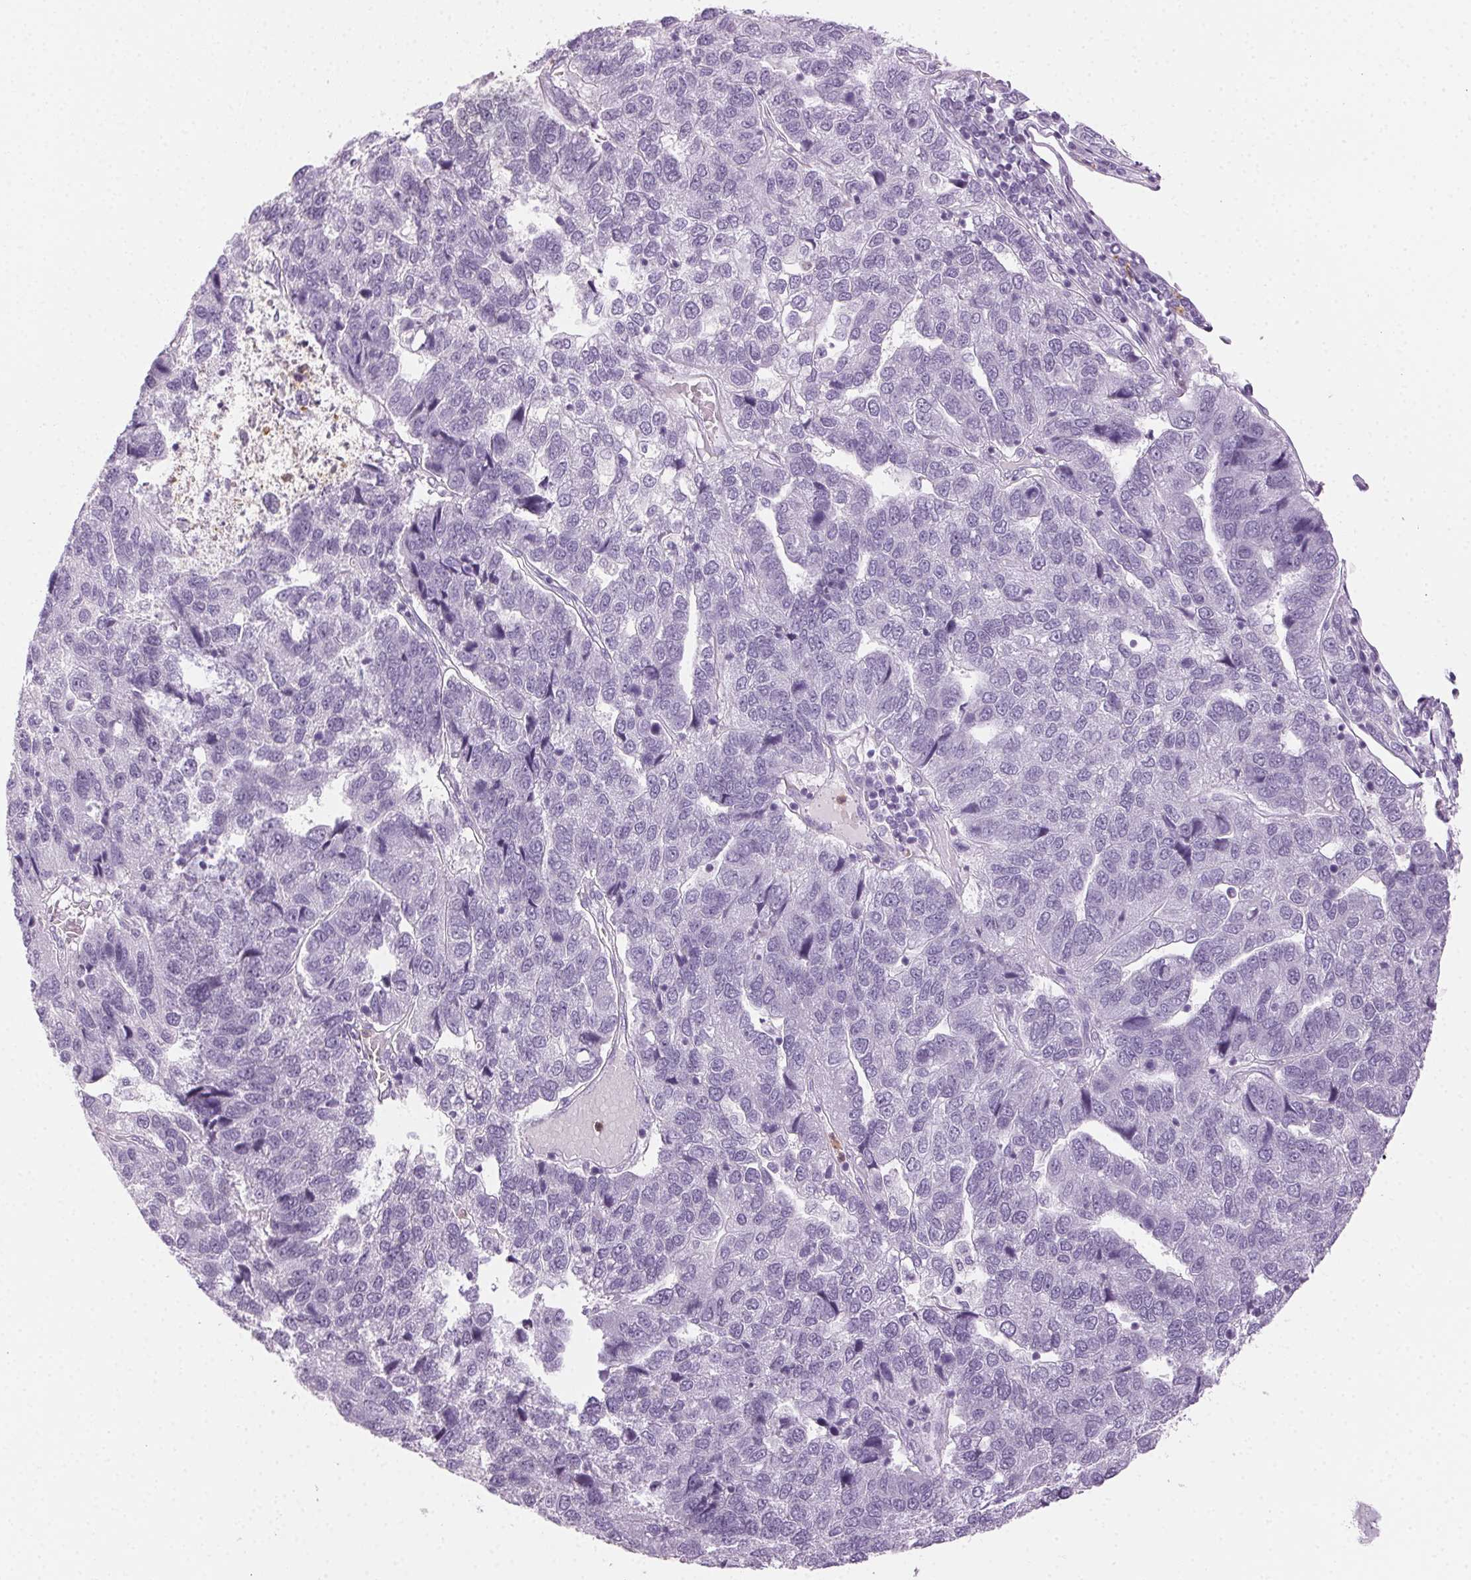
{"staining": {"intensity": "negative", "quantity": "none", "location": "none"}, "tissue": "pancreatic cancer", "cell_type": "Tumor cells", "image_type": "cancer", "snomed": [{"axis": "morphology", "description": "Adenocarcinoma, NOS"}, {"axis": "topography", "description": "Pancreas"}], "caption": "DAB (3,3'-diaminobenzidine) immunohistochemical staining of pancreatic cancer (adenocarcinoma) reveals no significant expression in tumor cells.", "gene": "MPO", "patient": {"sex": "female", "age": 61}}